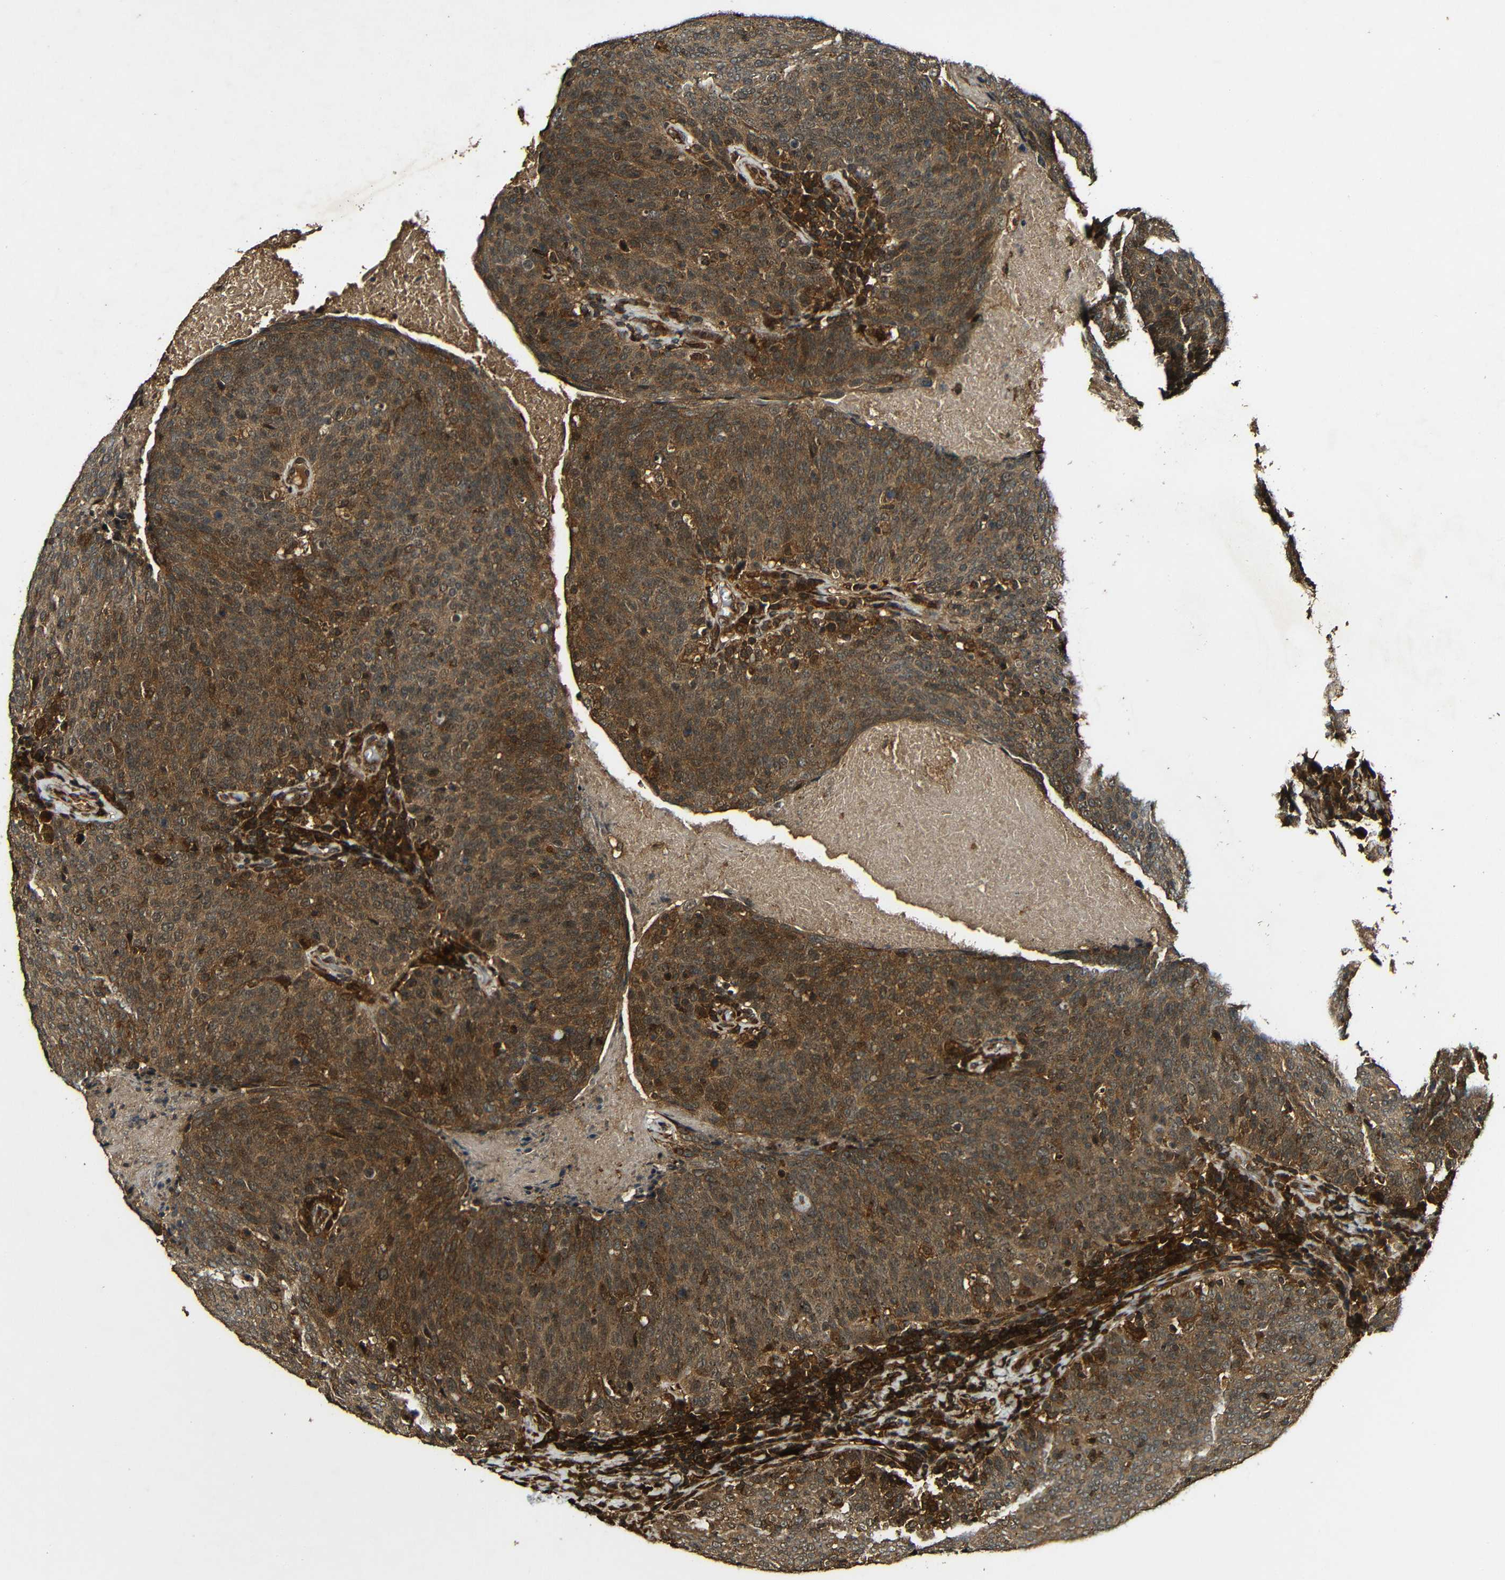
{"staining": {"intensity": "moderate", "quantity": ">75%", "location": "cytoplasmic/membranous"}, "tissue": "head and neck cancer", "cell_type": "Tumor cells", "image_type": "cancer", "snomed": [{"axis": "morphology", "description": "Squamous cell carcinoma, NOS"}, {"axis": "morphology", "description": "Squamous cell carcinoma, metastatic, NOS"}, {"axis": "topography", "description": "Lymph node"}, {"axis": "topography", "description": "Head-Neck"}], "caption": "An image showing moderate cytoplasmic/membranous expression in about >75% of tumor cells in head and neck squamous cell carcinoma, as visualized by brown immunohistochemical staining.", "gene": "CASP8", "patient": {"sex": "male", "age": 62}}